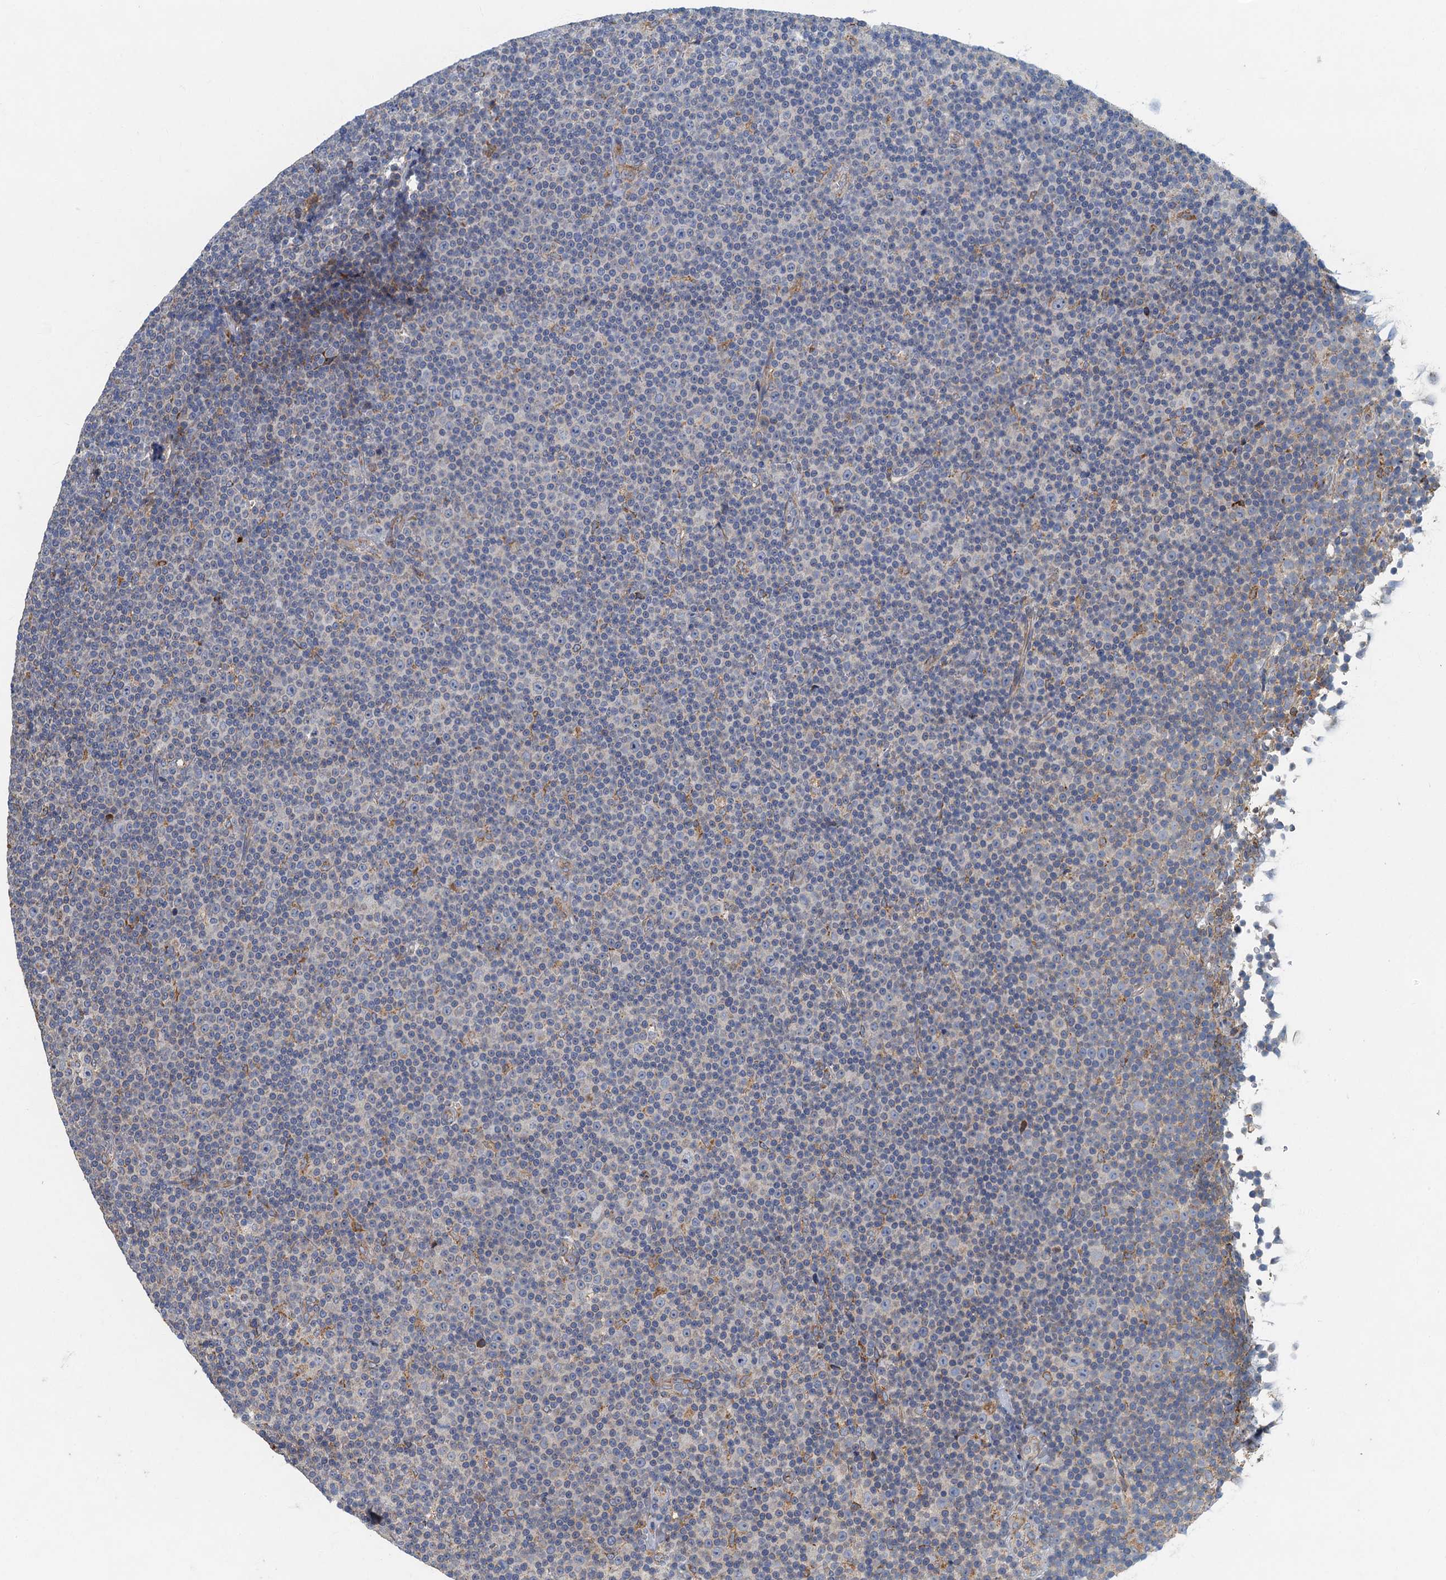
{"staining": {"intensity": "negative", "quantity": "none", "location": "none"}, "tissue": "lymphoma", "cell_type": "Tumor cells", "image_type": "cancer", "snomed": [{"axis": "morphology", "description": "Malignant lymphoma, non-Hodgkin's type, Low grade"}, {"axis": "topography", "description": "Lymph node"}], "caption": "Human lymphoma stained for a protein using IHC displays no expression in tumor cells.", "gene": "SPDYC", "patient": {"sex": "female", "age": 67}}